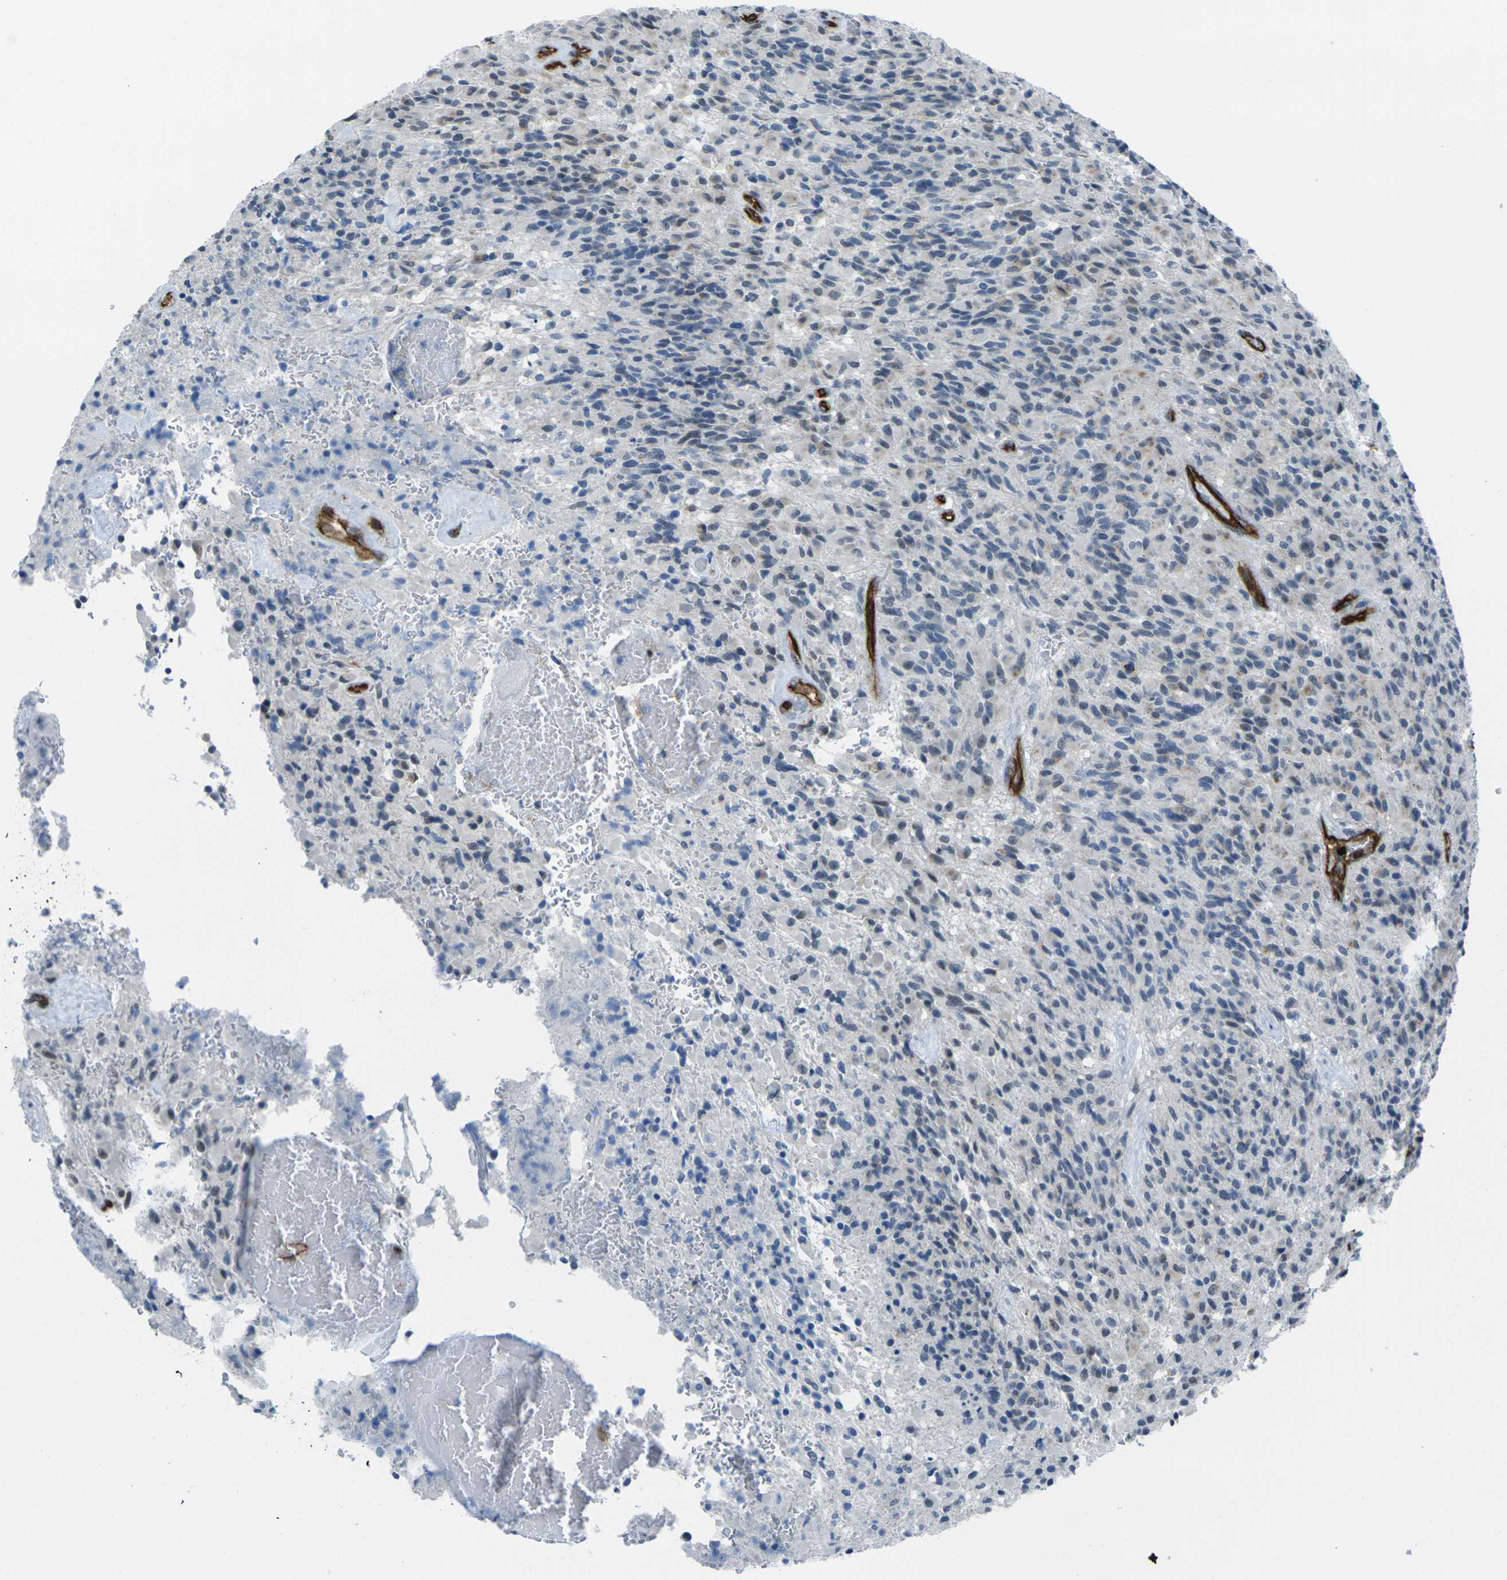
{"staining": {"intensity": "negative", "quantity": "none", "location": "none"}, "tissue": "glioma", "cell_type": "Tumor cells", "image_type": "cancer", "snomed": [{"axis": "morphology", "description": "Glioma, malignant, High grade"}, {"axis": "topography", "description": "Brain"}], "caption": "IHC of malignant high-grade glioma demonstrates no staining in tumor cells. Nuclei are stained in blue.", "gene": "HSPA12B", "patient": {"sex": "male", "age": 71}}